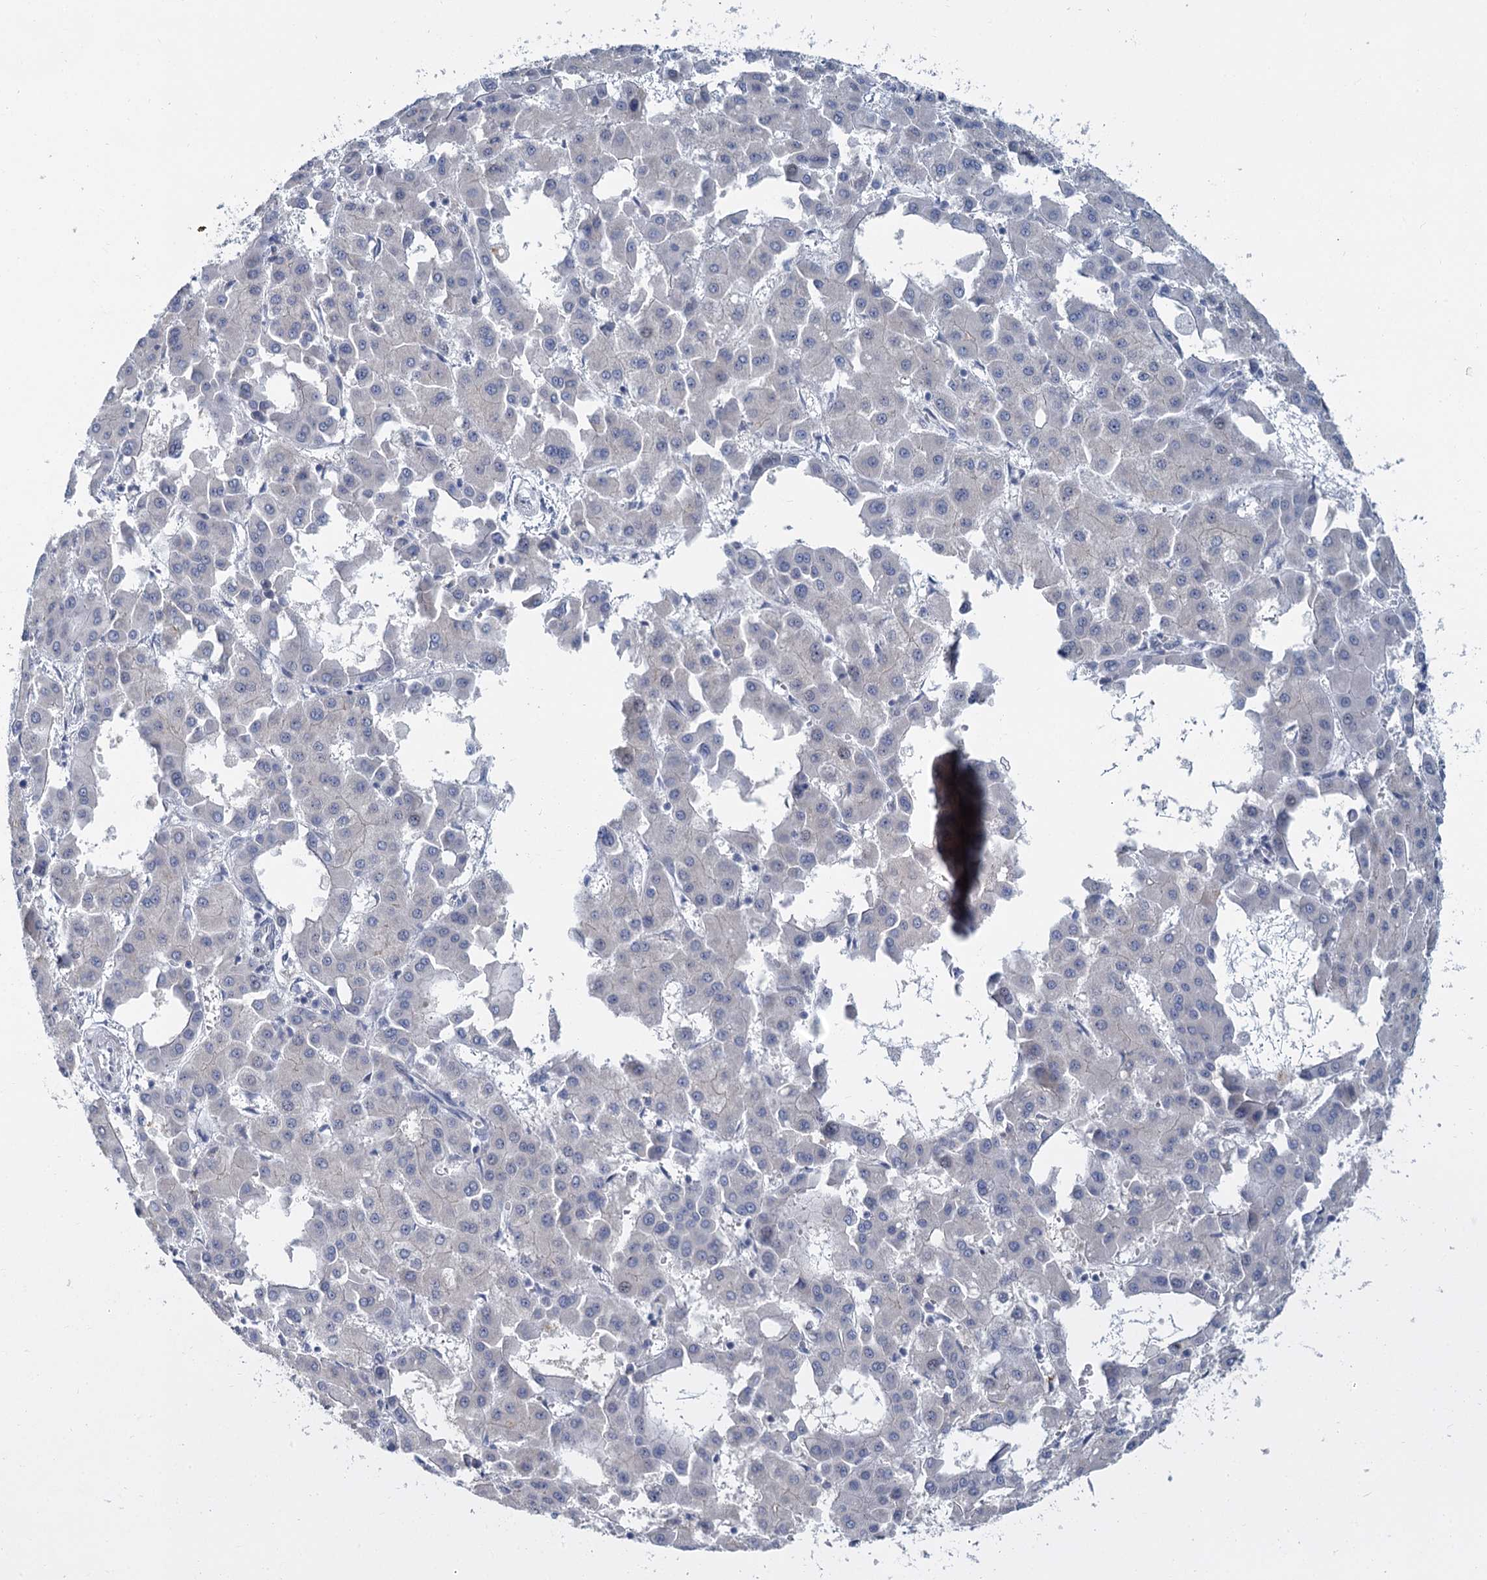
{"staining": {"intensity": "negative", "quantity": "none", "location": "none"}, "tissue": "liver cancer", "cell_type": "Tumor cells", "image_type": "cancer", "snomed": [{"axis": "morphology", "description": "Carcinoma, Hepatocellular, NOS"}, {"axis": "topography", "description": "Liver"}], "caption": "There is no significant positivity in tumor cells of liver cancer (hepatocellular carcinoma).", "gene": "ACRBP", "patient": {"sex": "male", "age": 47}}